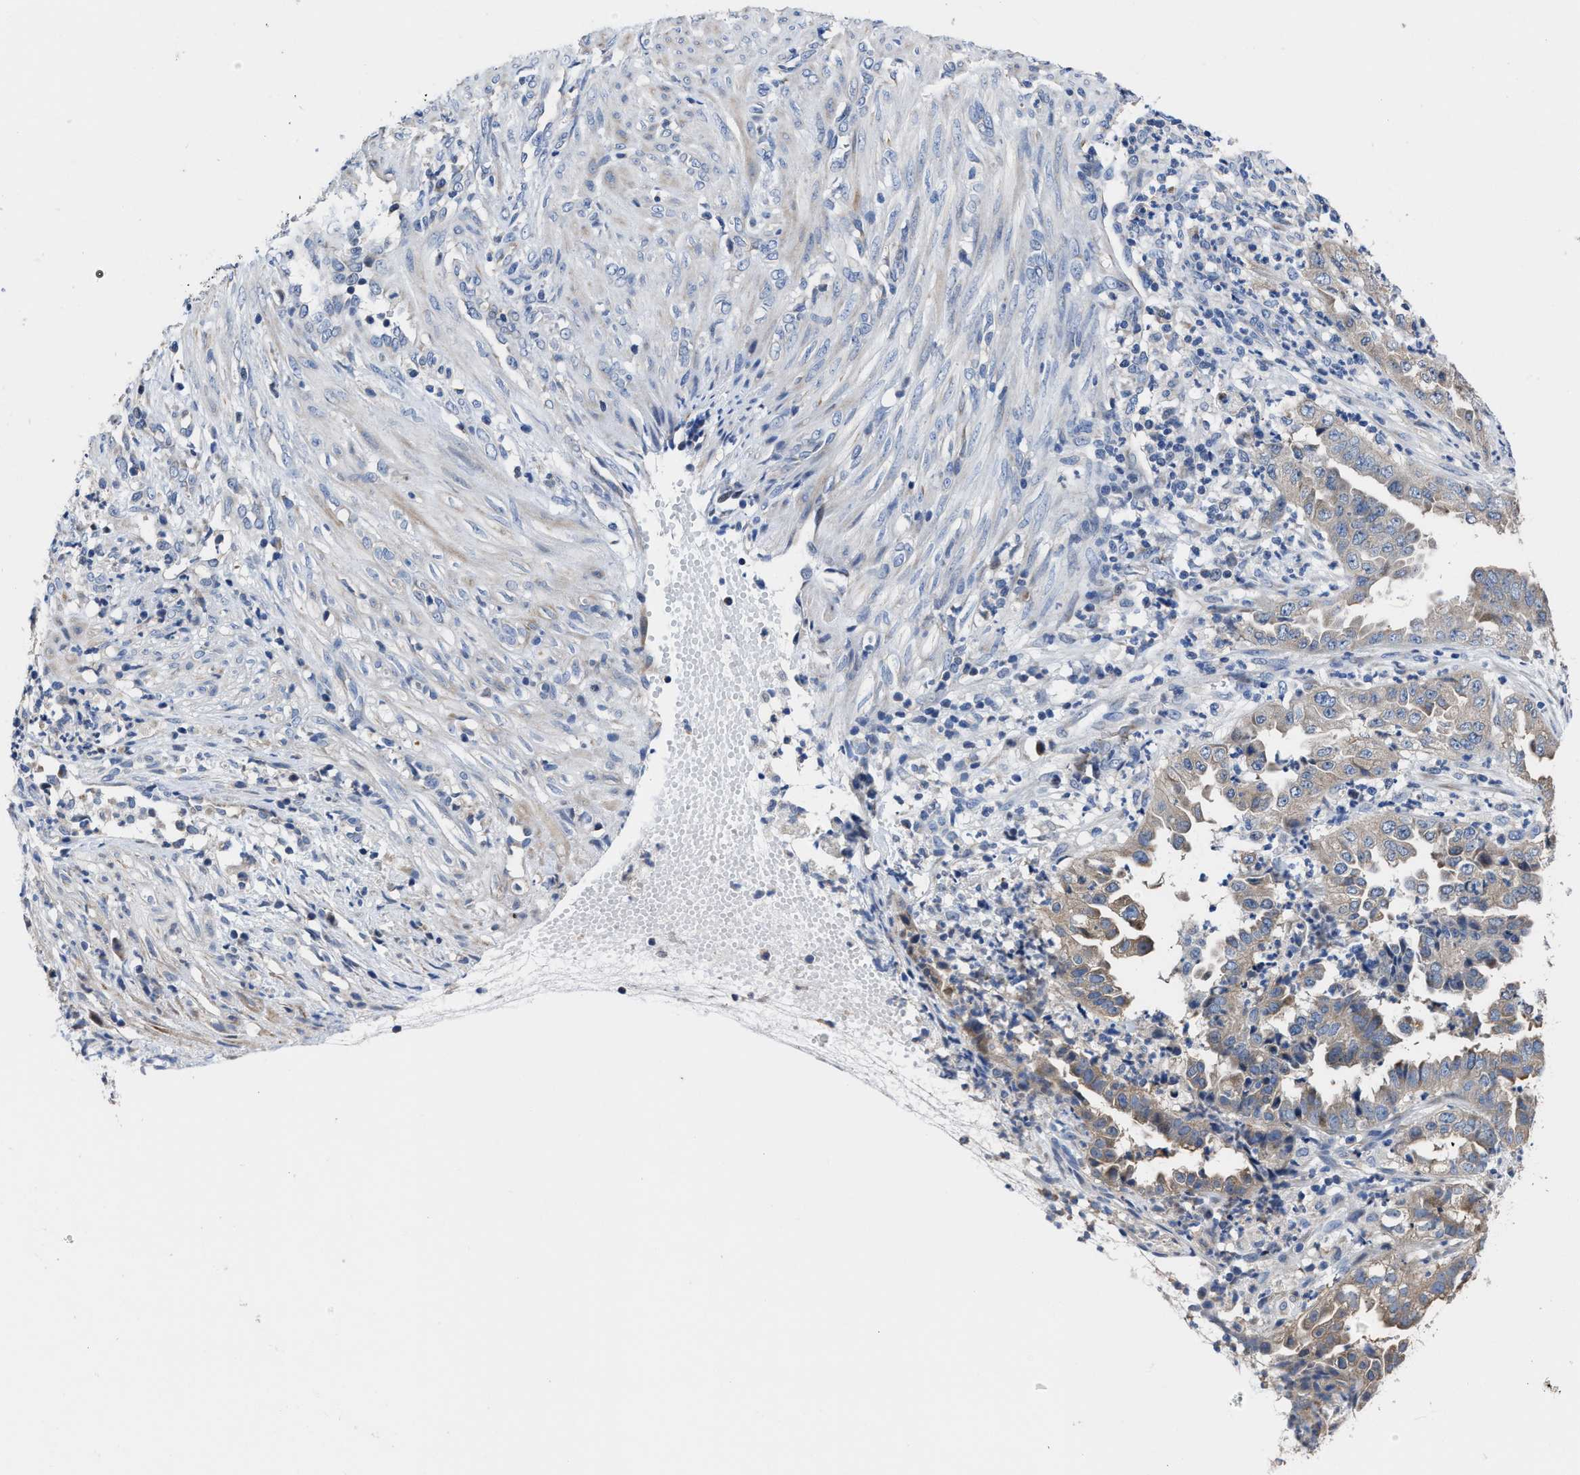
{"staining": {"intensity": "weak", "quantity": "<25%", "location": "cytoplasmic/membranous"}, "tissue": "endometrial cancer", "cell_type": "Tumor cells", "image_type": "cancer", "snomed": [{"axis": "morphology", "description": "Adenocarcinoma, NOS"}, {"axis": "topography", "description": "Endometrium"}], "caption": "IHC micrograph of adenocarcinoma (endometrial) stained for a protein (brown), which exhibits no expression in tumor cells. Nuclei are stained in blue.", "gene": "HOOK1", "patient": {"sex": "female", "age": 51}}